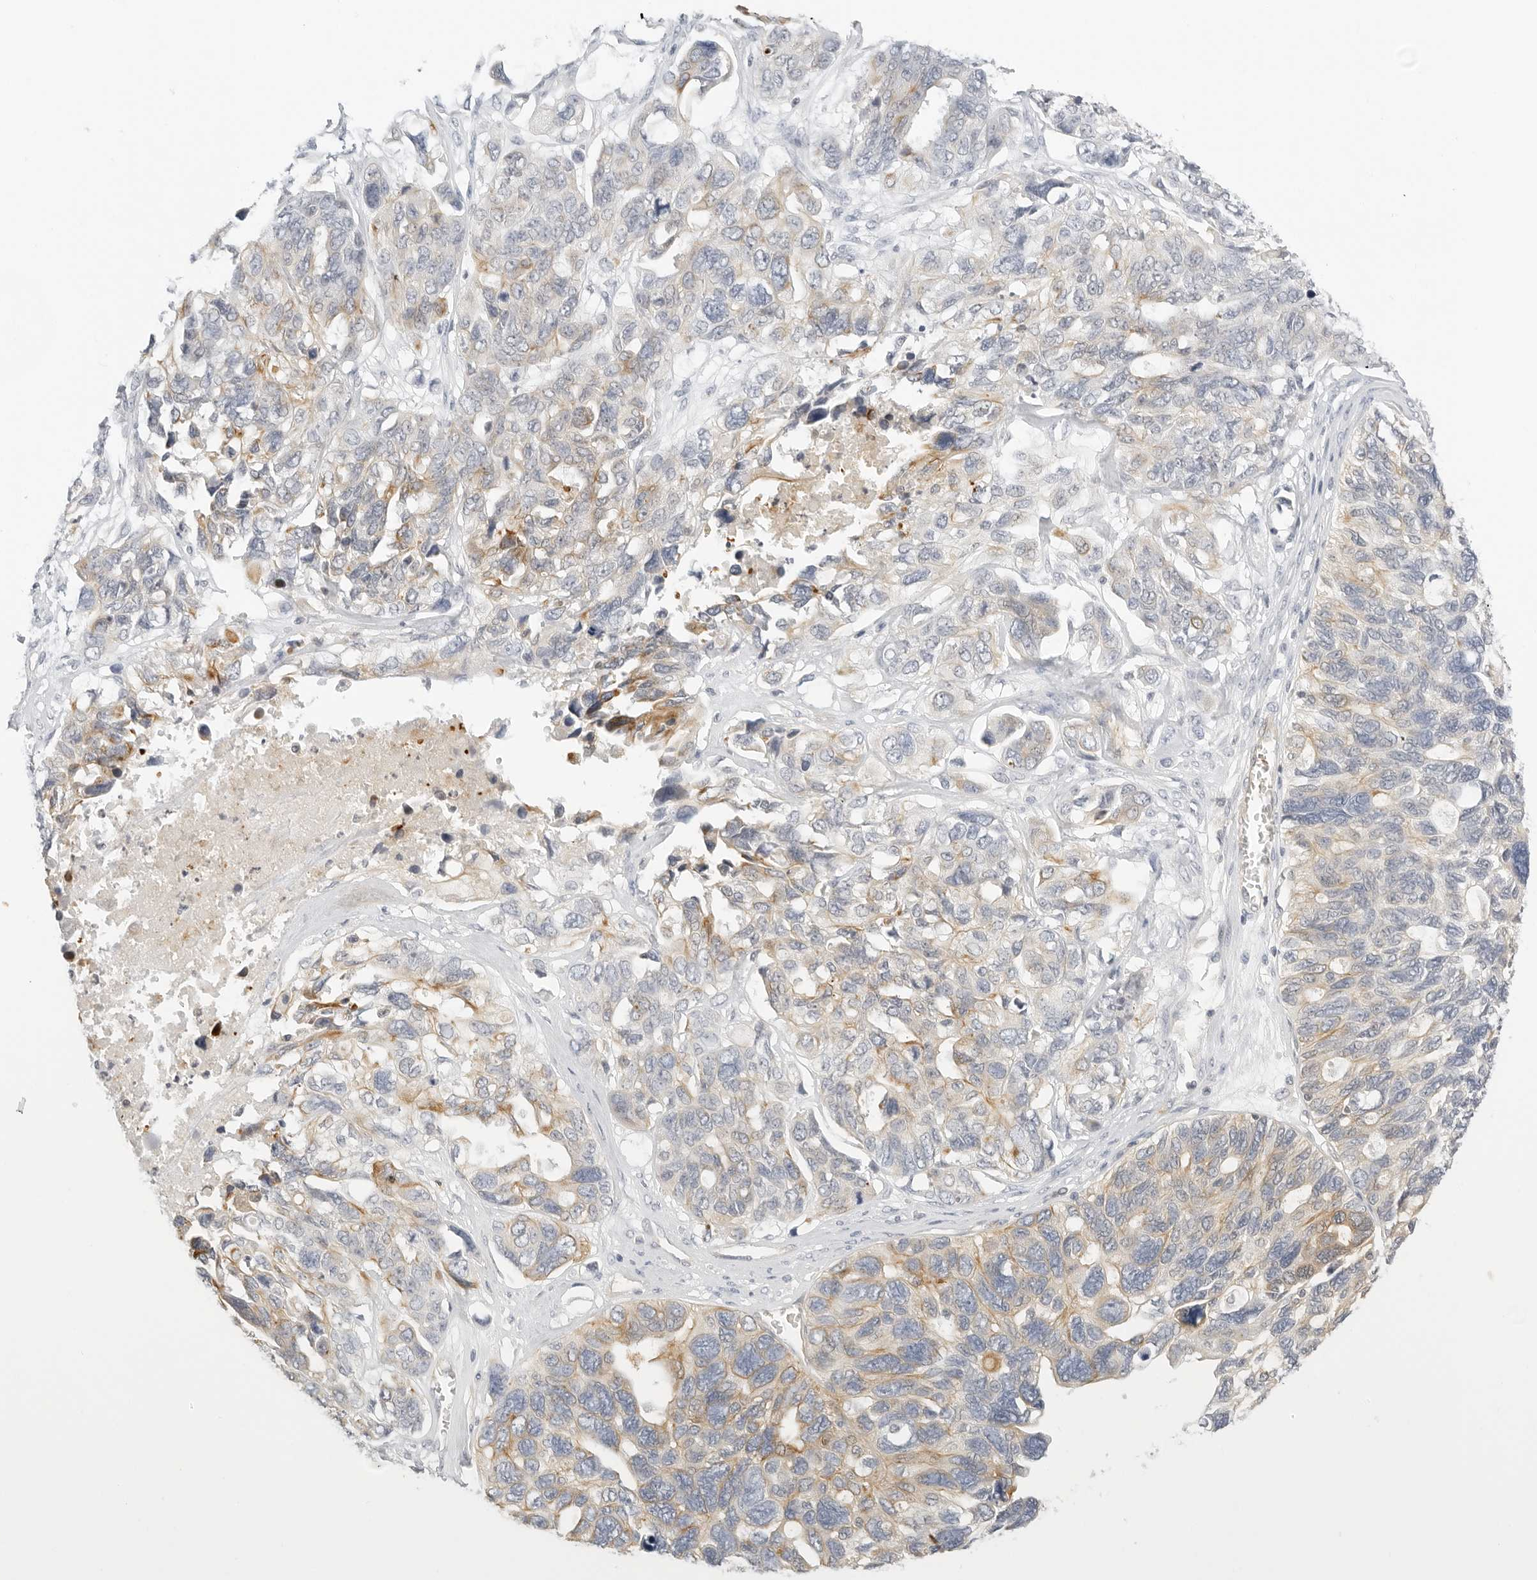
{"staining": {"intensity": "weak", "quantity": "25%-75%", "location": "cytoplasmic/membranous"}, "tissue": "ovarian cancer", "cell_type": "Tumor cells", "image_type": "cancer", "snomed": [{"axis": "morphology", "description": "Cystadenocarcinoma, serous, NOS"}, {"axis": "topography", "description": "Ovary"}], "caption": "Immunohistochemical staining of ovarian cancer (serous cystadenocarcinoma) shows low levels of weak cytoplasmic/membranous protein positivity in about 25%-75% of tumor cells.", "gene": "OSCP1", "patient": {"sex": "female", "age": 79}}